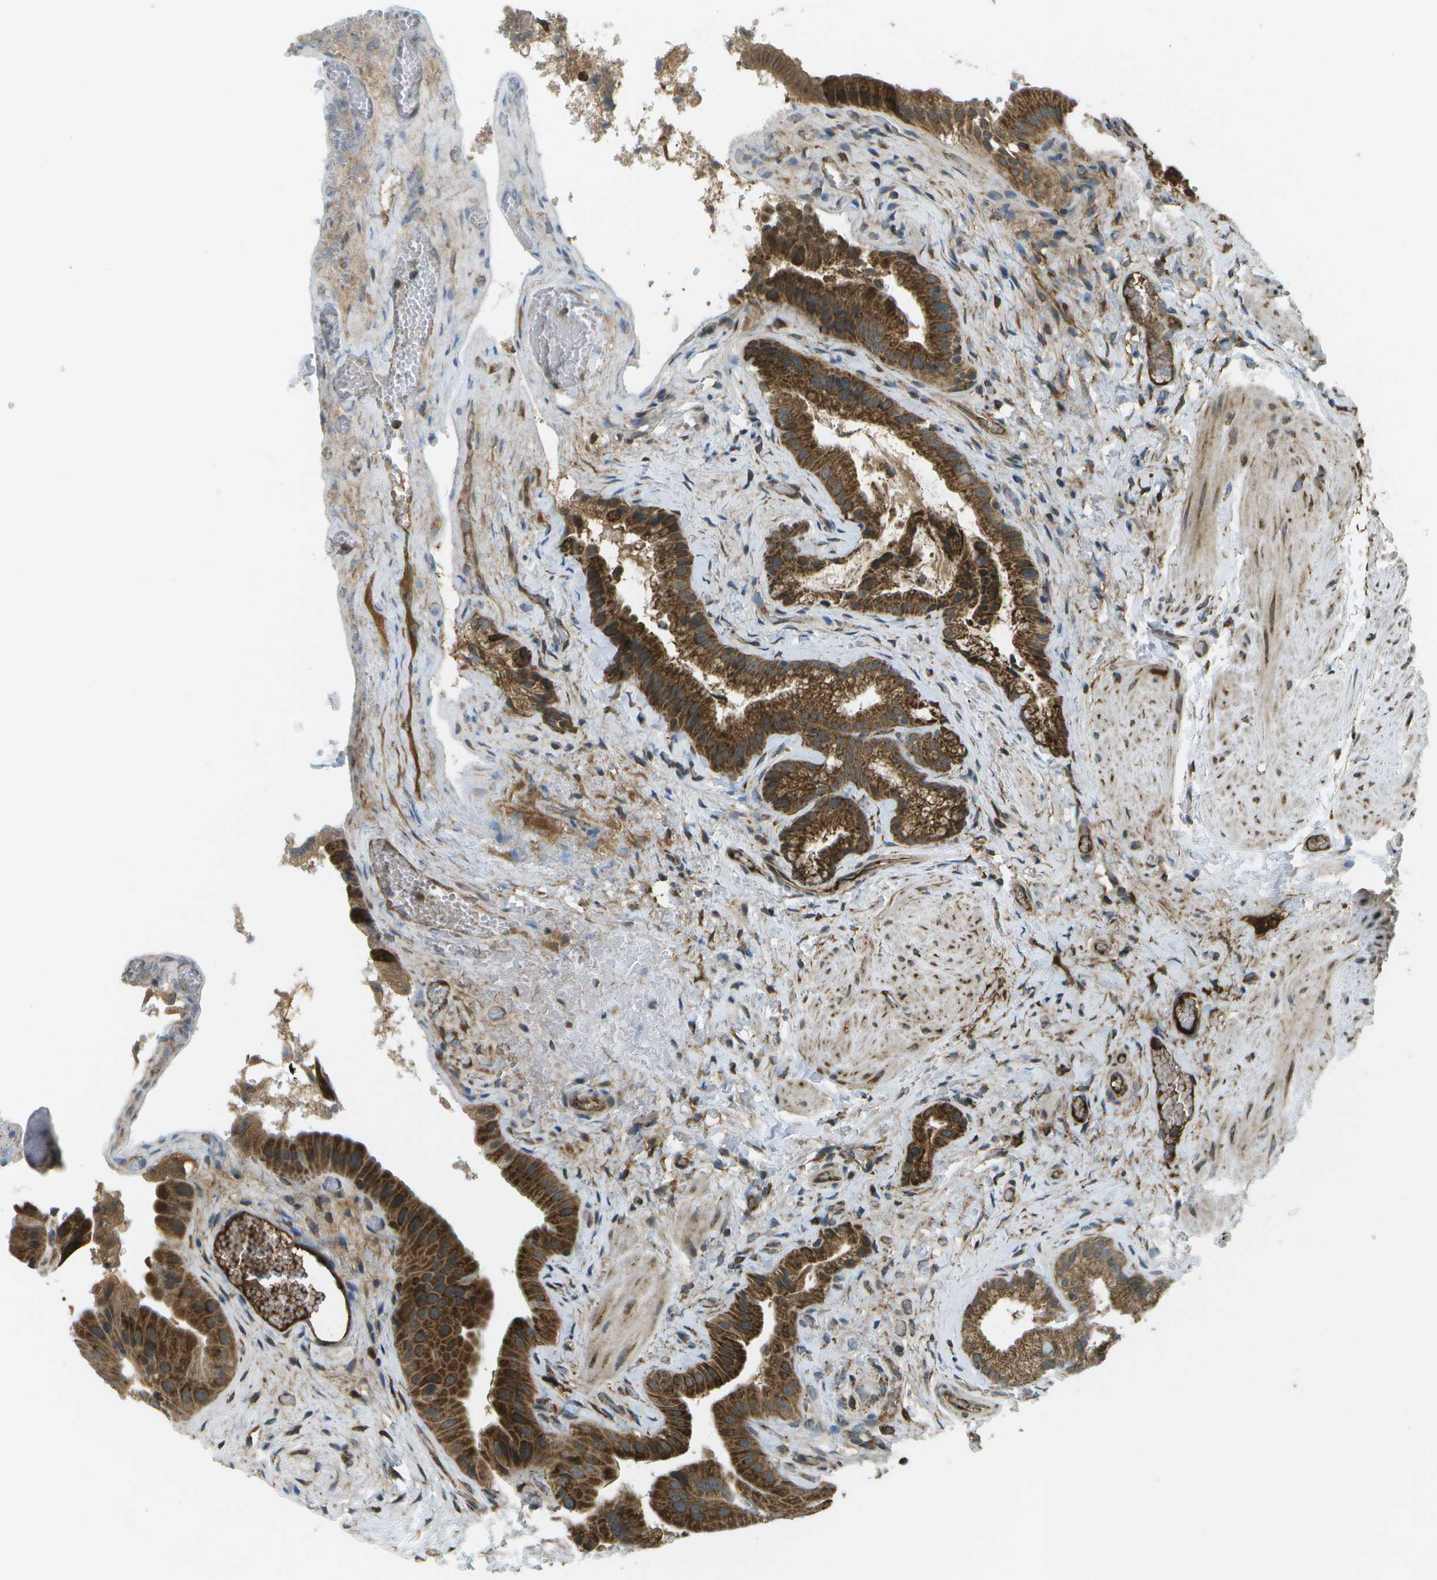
{"staining": {"intensity": "strong", "quantity": ">75%", "location": "cytoplasmic/membranous"}, "tissue": "gallbladder", "cell_type": "Glandular cells", "image_type": "normal", "snomed": [{"axis": "morphology", "description": "Normal tissue, NOS"}, {"axis": "topography", "description": "Gallbladder"}], "caption": "Brown immunohistochemical staining in unremarkable human gallbladder displays strong cytoplasmic/membranous staining in approximately >75% of glandular cells.", "gene": "USP30", "patient": {"sex": "male", "age": 49}}